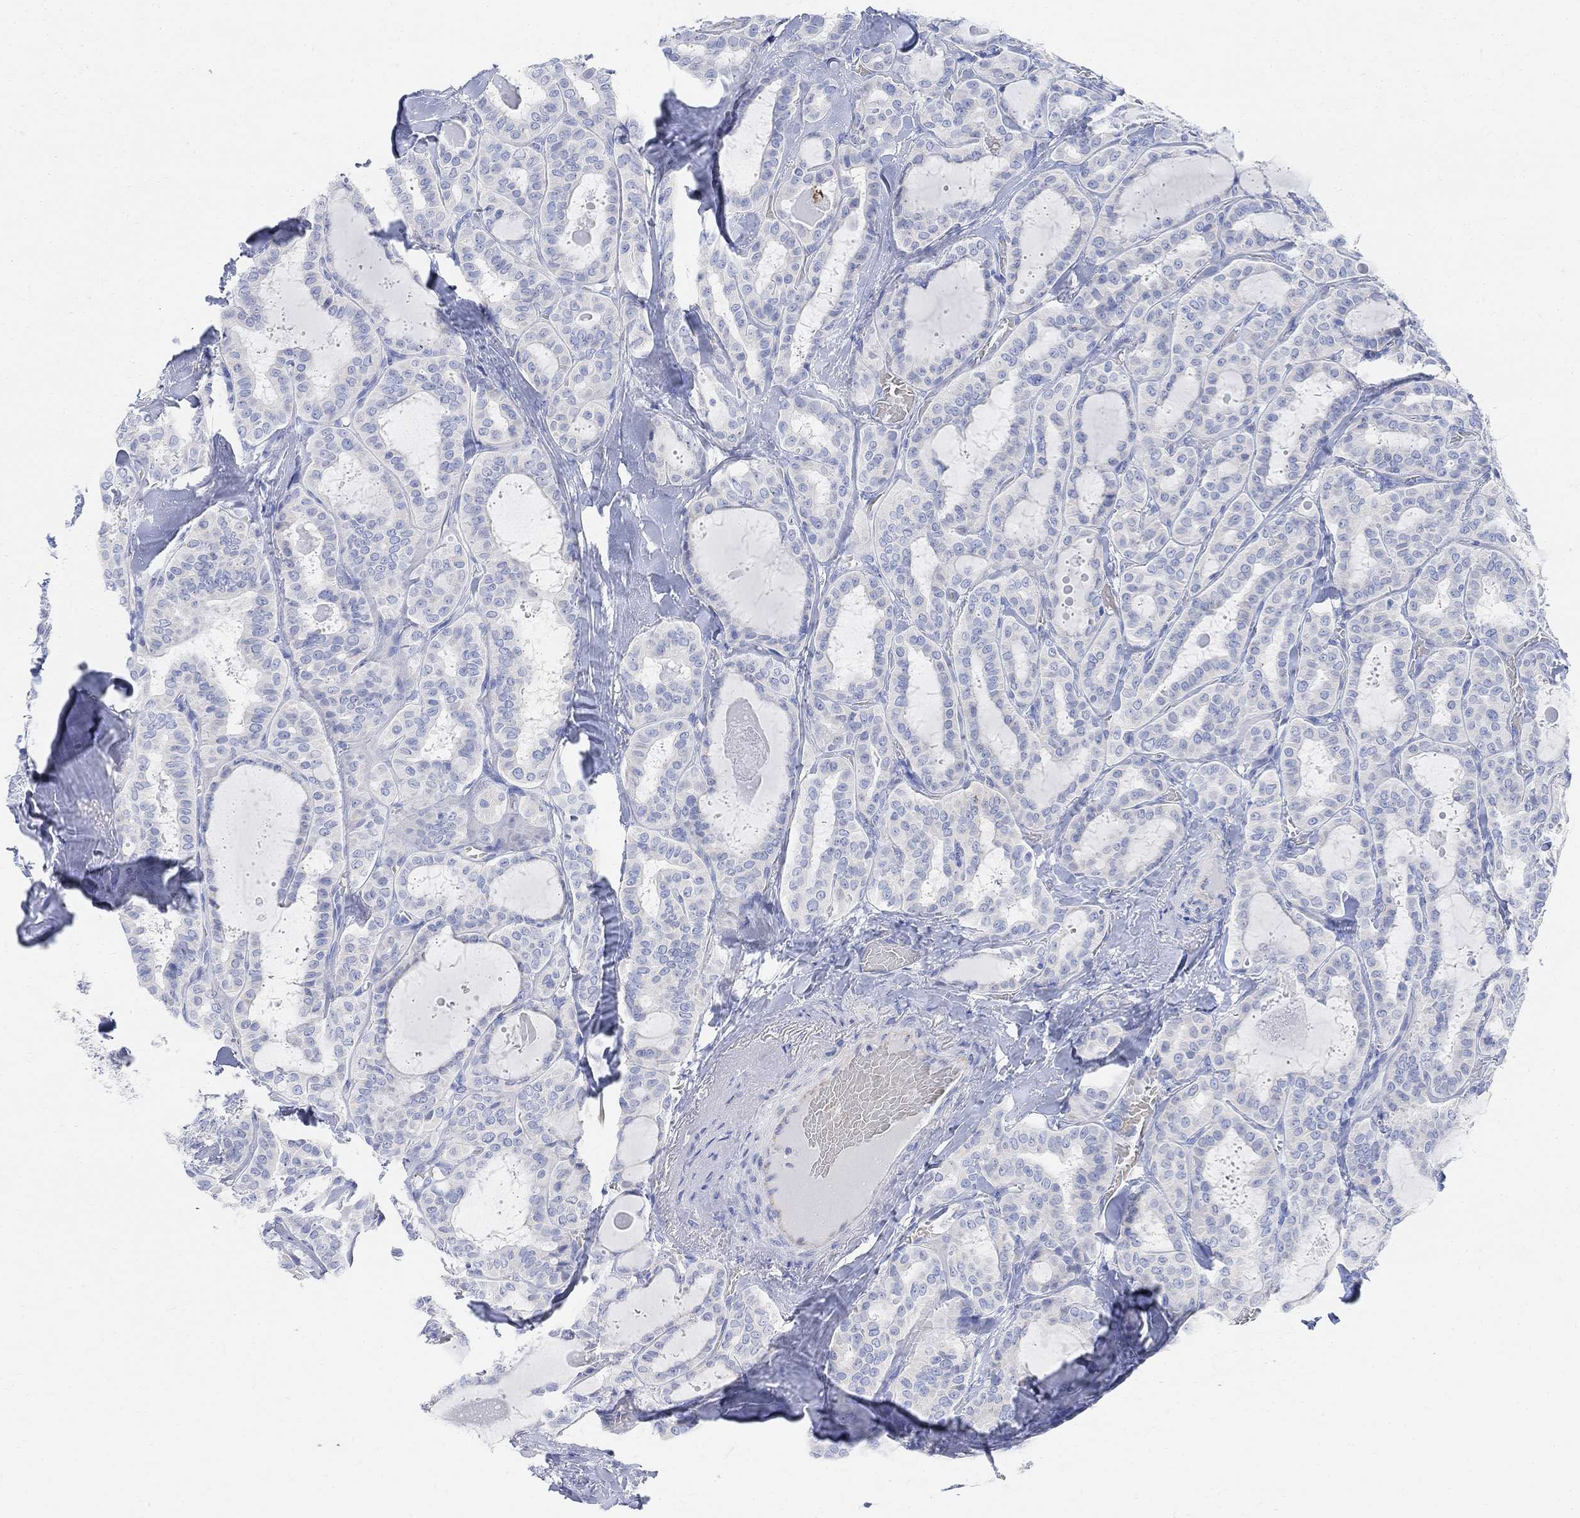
{"staining": {"intensity": "negative", "quantity": "none", "location": "none"}, "tissue": "thyroid cancer", "cell_type": "Tumor cells", "image_type": "cancer", "snomed": [{"axis": "morphology", "description": "Papillary adenocarcinoma, NOS"}, {"axis": "topography", "description": "Thyroid gland"}], "caption": "The immunohistochemistry histopathology image has no significant staining in tumor cells of thyroid cancer (papillary adenocarcinoma) tissue. (Immunohistochemistry, brightfield microscopy, high magnification).", "gene": "RETNLB", "patient": {"sex": "female", "age": 39}}